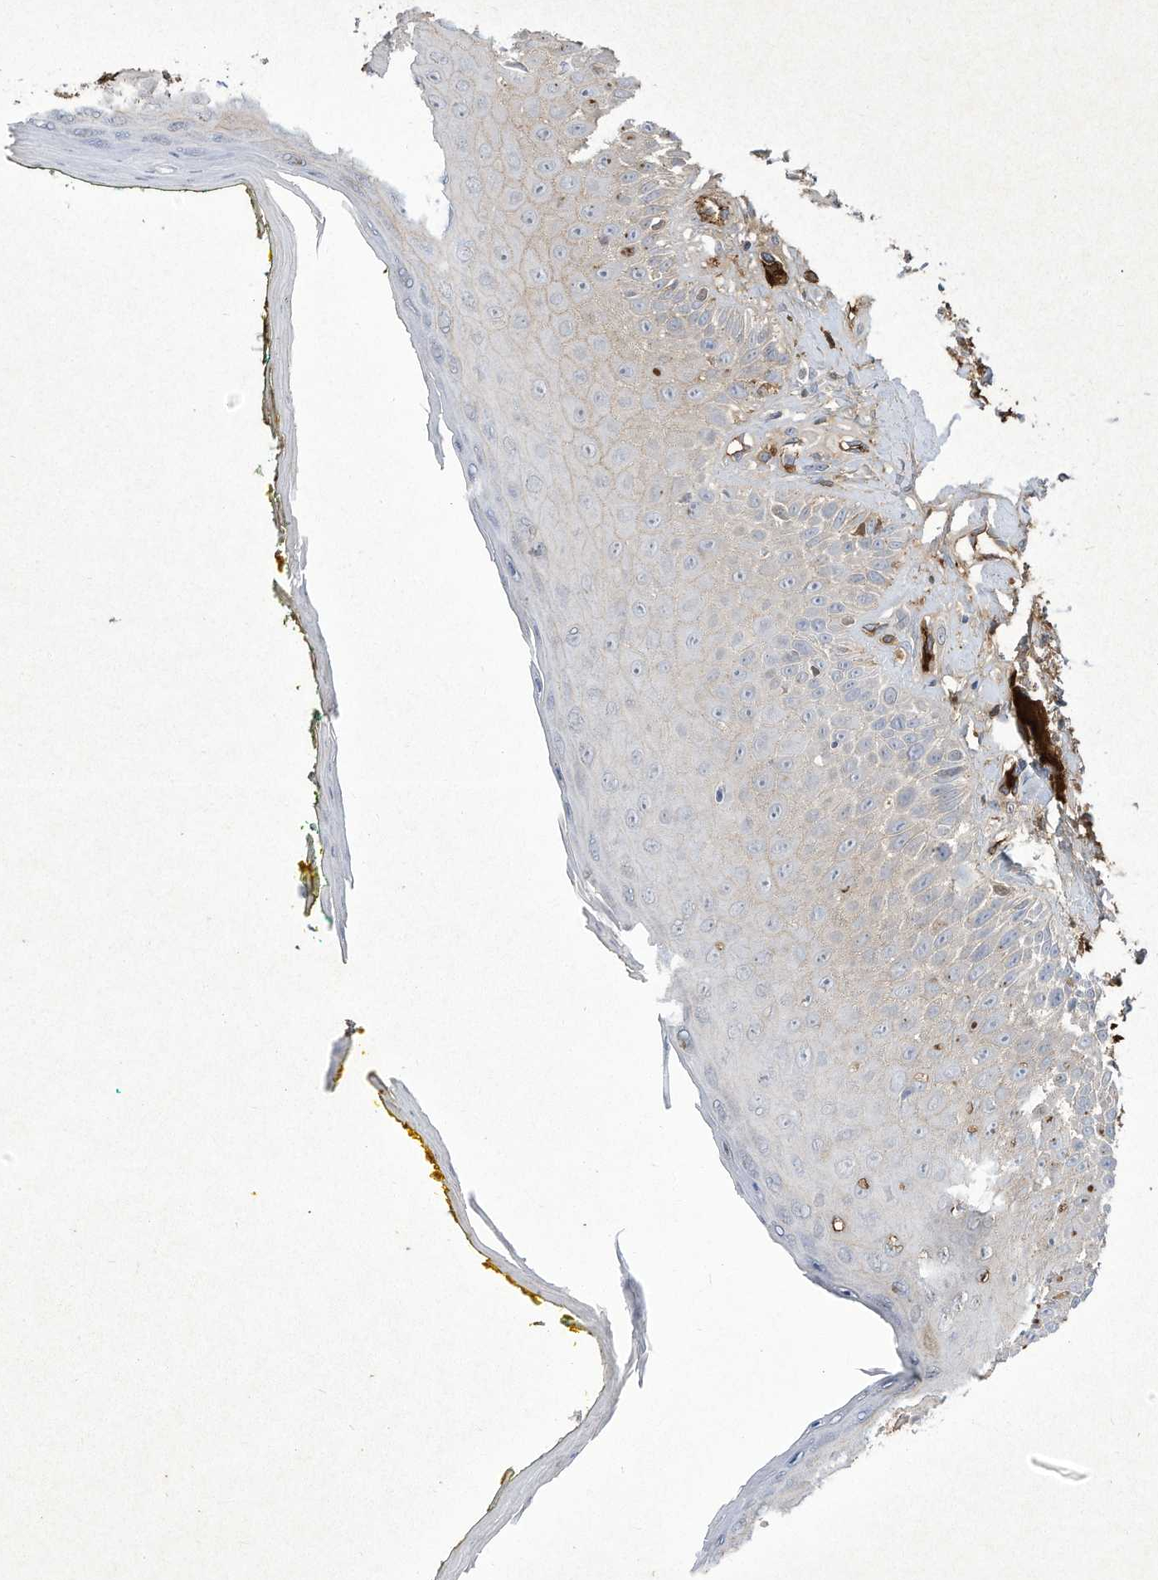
{"staining": {"intensity": "weak", "quantity": "<25%", "location": "cytoplasmic/membranous"}, "tissue": "oral mucosa", "cell_type": "Squamous epithelial cells", "image_type": "normal", "snomed": [{"axis": "morphology", "description": "Normal tissue, NOS"}, {"axis": "topography", "description": "Oral tissue"}], "caption": "IHC histopathology image of unremarkable oral mucosa stained for a protein (brown), which demonstrates no positivity in squamous epithelial cells.", "gene": "HAS3", "patient": {"sex": "female", "age": 70}}